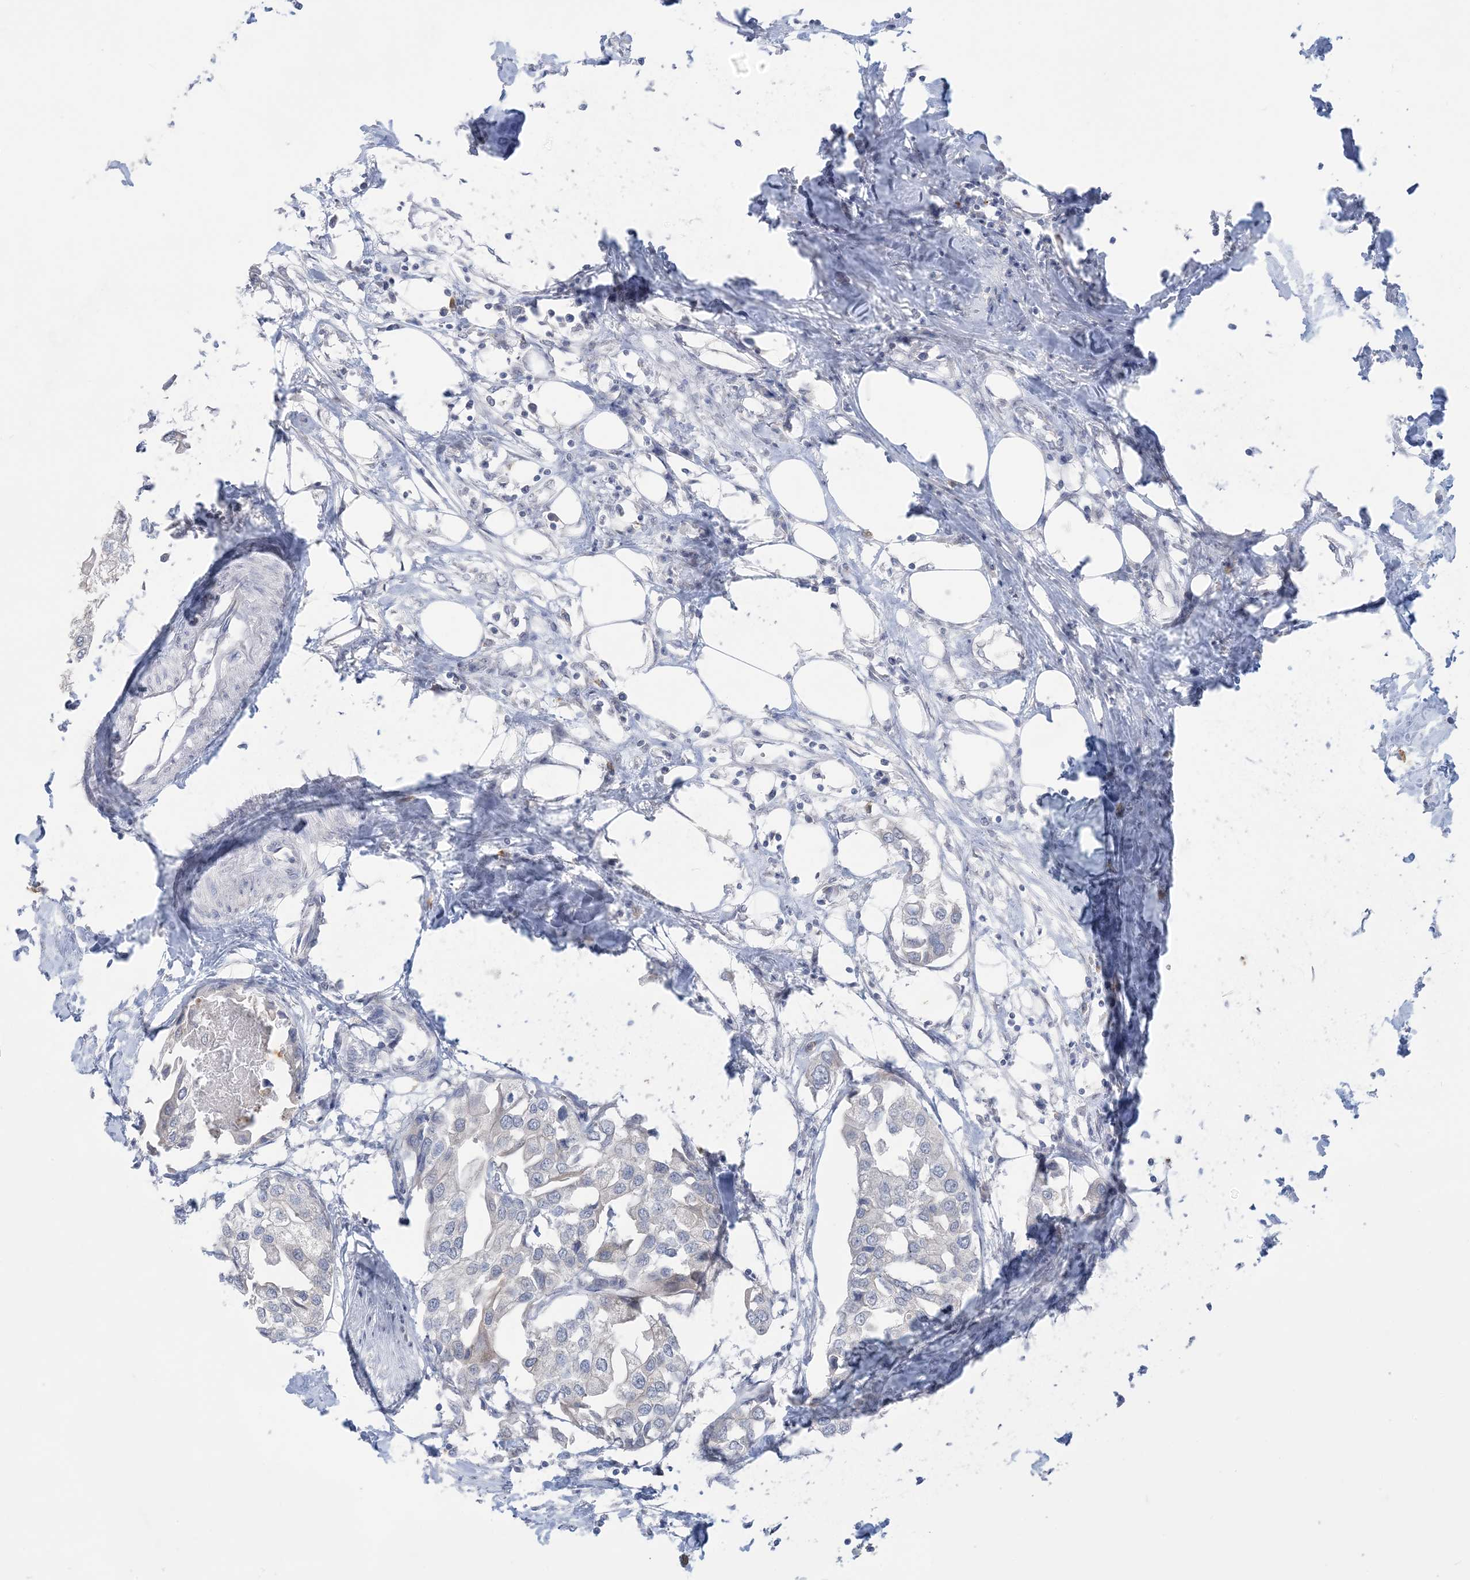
{"staining": {"intensity": "negative", "quantity": "none", "location": "none"}, "tissue": "urothelial cancer", "cell_type": "Tumor cells", "image_type": "cancer", "snomed": [{"axis": "morphology", "description": "Urothelial carcinoma, High grade"}, {"axis": "topography", "description": "Urinary bladder"}], "caption": "An immunohistochemistry (IHC) photomicrograph of urothelial cancer is shown. There is no staining in tumor cells of urothelial cancer.", "gene": "KIF3A", "patient": {"sex": "male", "age": 64}}